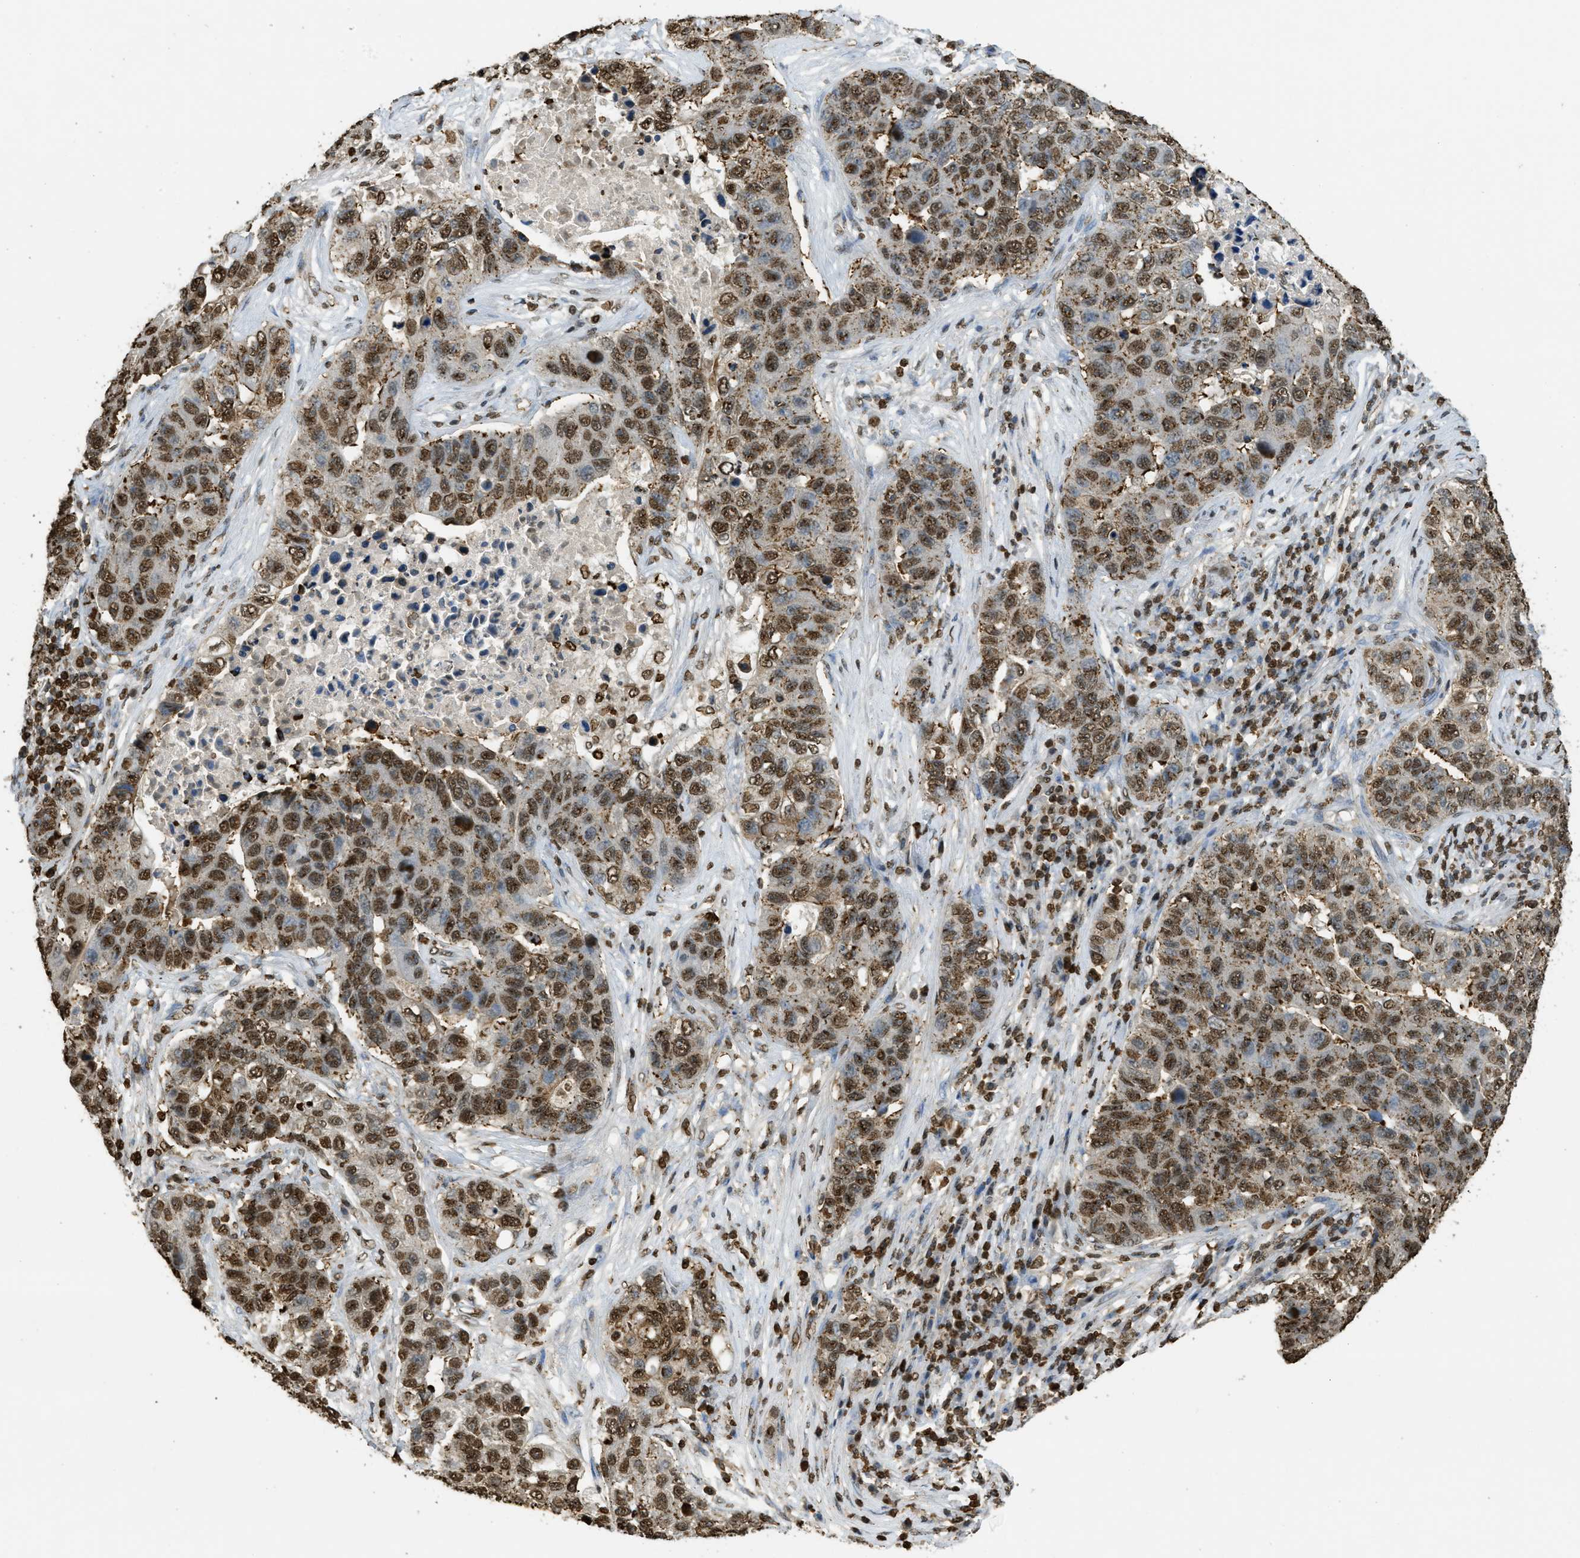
{"staining": {"intensity": "moderate", "quantity": ">75%", "location": "nuclear"}, "tissue": "pancreatic cancer", "cell_type": "Tumor cells", "image_type": "cancer", "snomed": [{"axis": "morphology", "description": "Adenocarcinoma, NOS"}, {"axis": "topography", "description": "Pancreas"}], "caption": "Immunohistochemical staining of adenocarcinoma (pancreatic) displays moderate nuclear protein staining in approximately >75% of tumor cells. (DAB (3,3'-diaminobenzidine) IHC with brightfield microscopy, high magnification).", "gene": "NR5A2", "patient": {"sex": "female", "age": 61}}